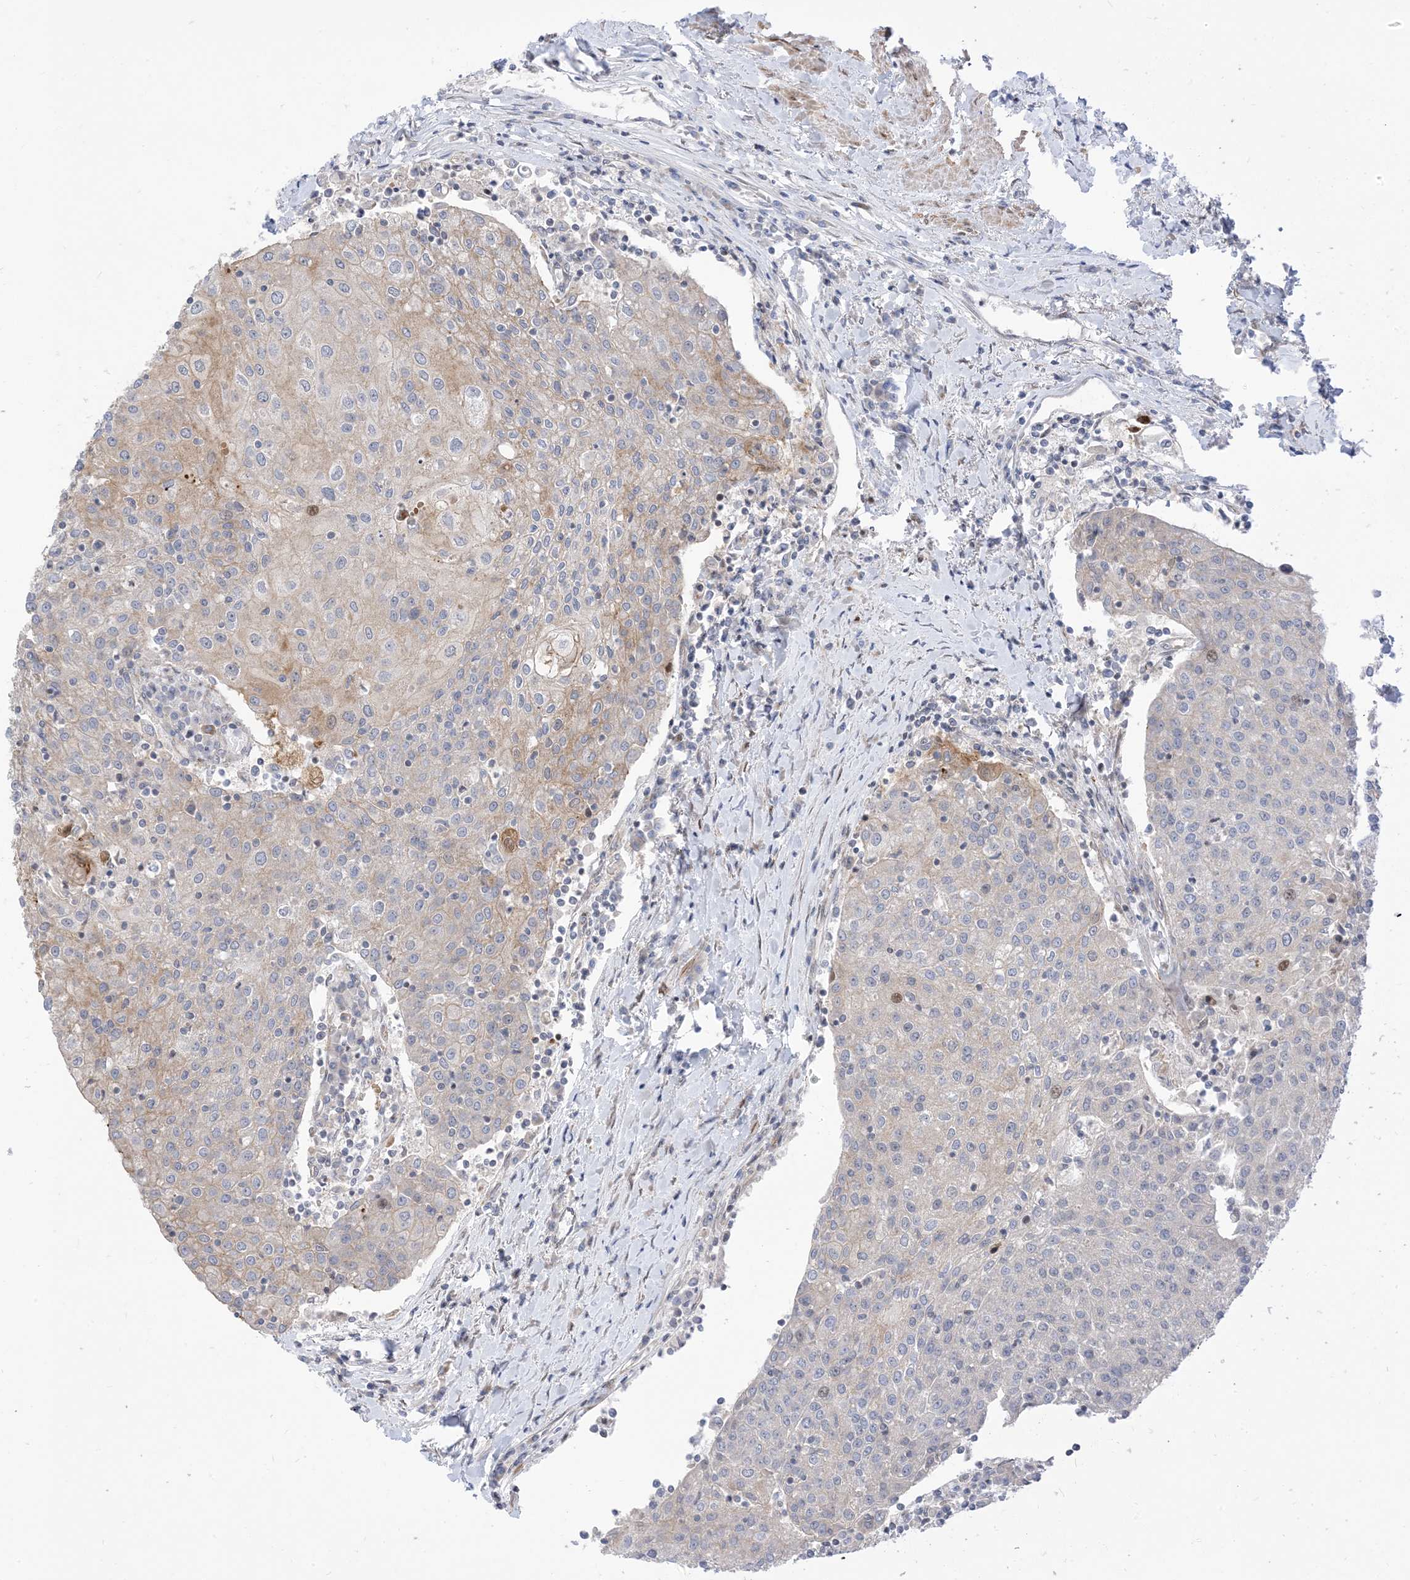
{"staining": {"intensity": "negative", "quantity": "none", "location": "none"}, "tissue": "urothelial cancer", "cell_type": "Tumor cells", "image_type": "cancer", "snomed": [{"axis": "morphology", "description": "Urothelial carcinoma, High grade"}, {"axis": "topography", "description": "Urinary bladder"}], "caption": "Urothelial cancer was stained to show a protein in brown. There is no significant expression in tumor cells. (DAB immunohistochemistry (IHC) visualized using brightfield microscopy, high magnification).", "gene": "TYSND1", "patient": {"sex": "female", "age": 85}}